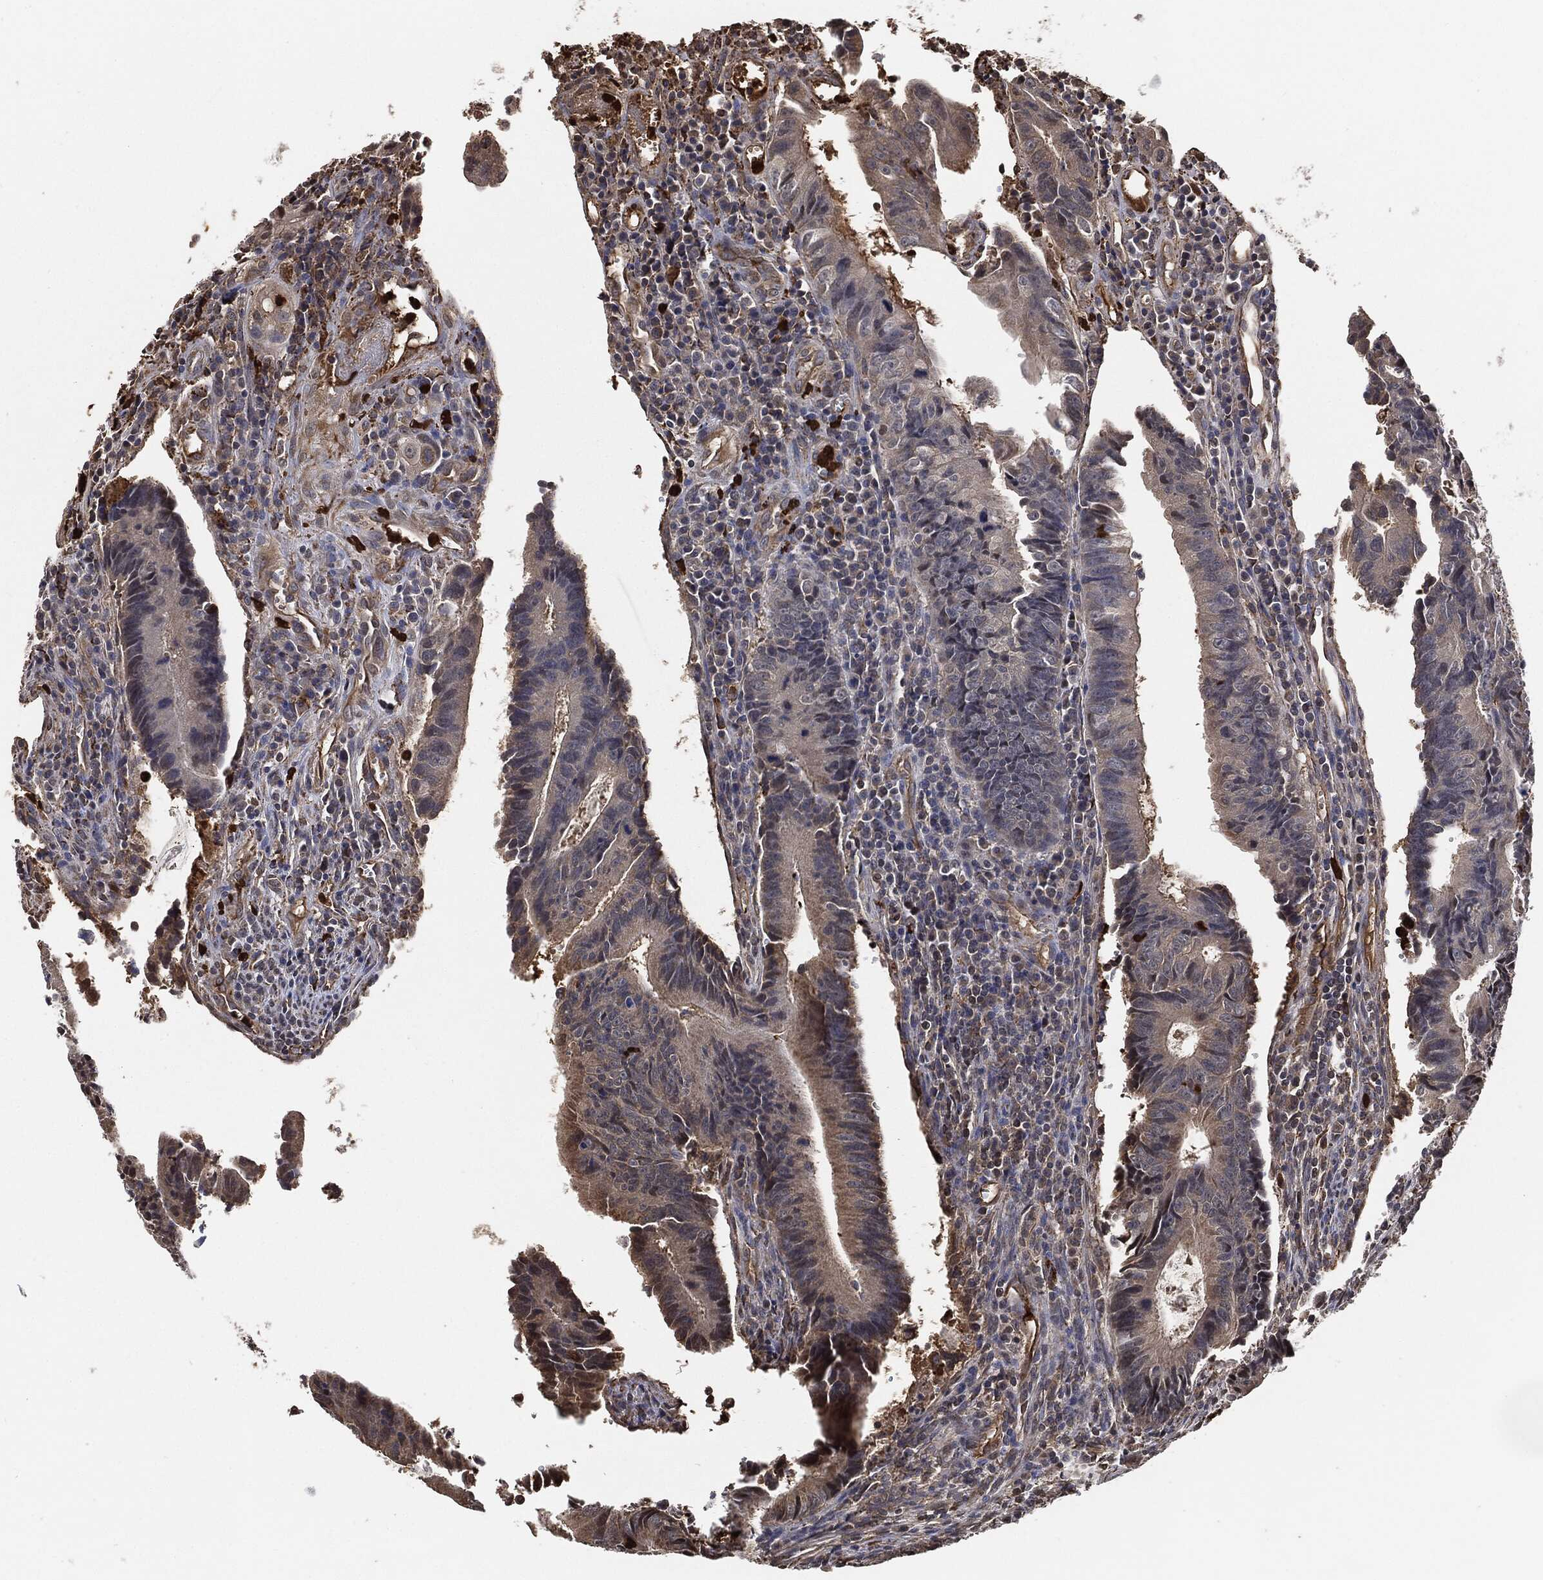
{"staining": {"intensity": "negative", "quantity": "none", "location": "none"}, "tissue": "colorectal cancer", "cell_type": "Tumor cells", "image_type": "cancer", "snomed": [{"axis": "morphology", "description": "Adenocarcinoma, NOS"}, {"axis": "topography", "description": "Colon"}], "caption": "This is an immunohistochemistry (IHC) photomicrograph of adenocarcinoma (colorectal). There is no positivity in tumor cells.", "gene": "S100A9", "patient": {"sex": "female", "age": 87}}